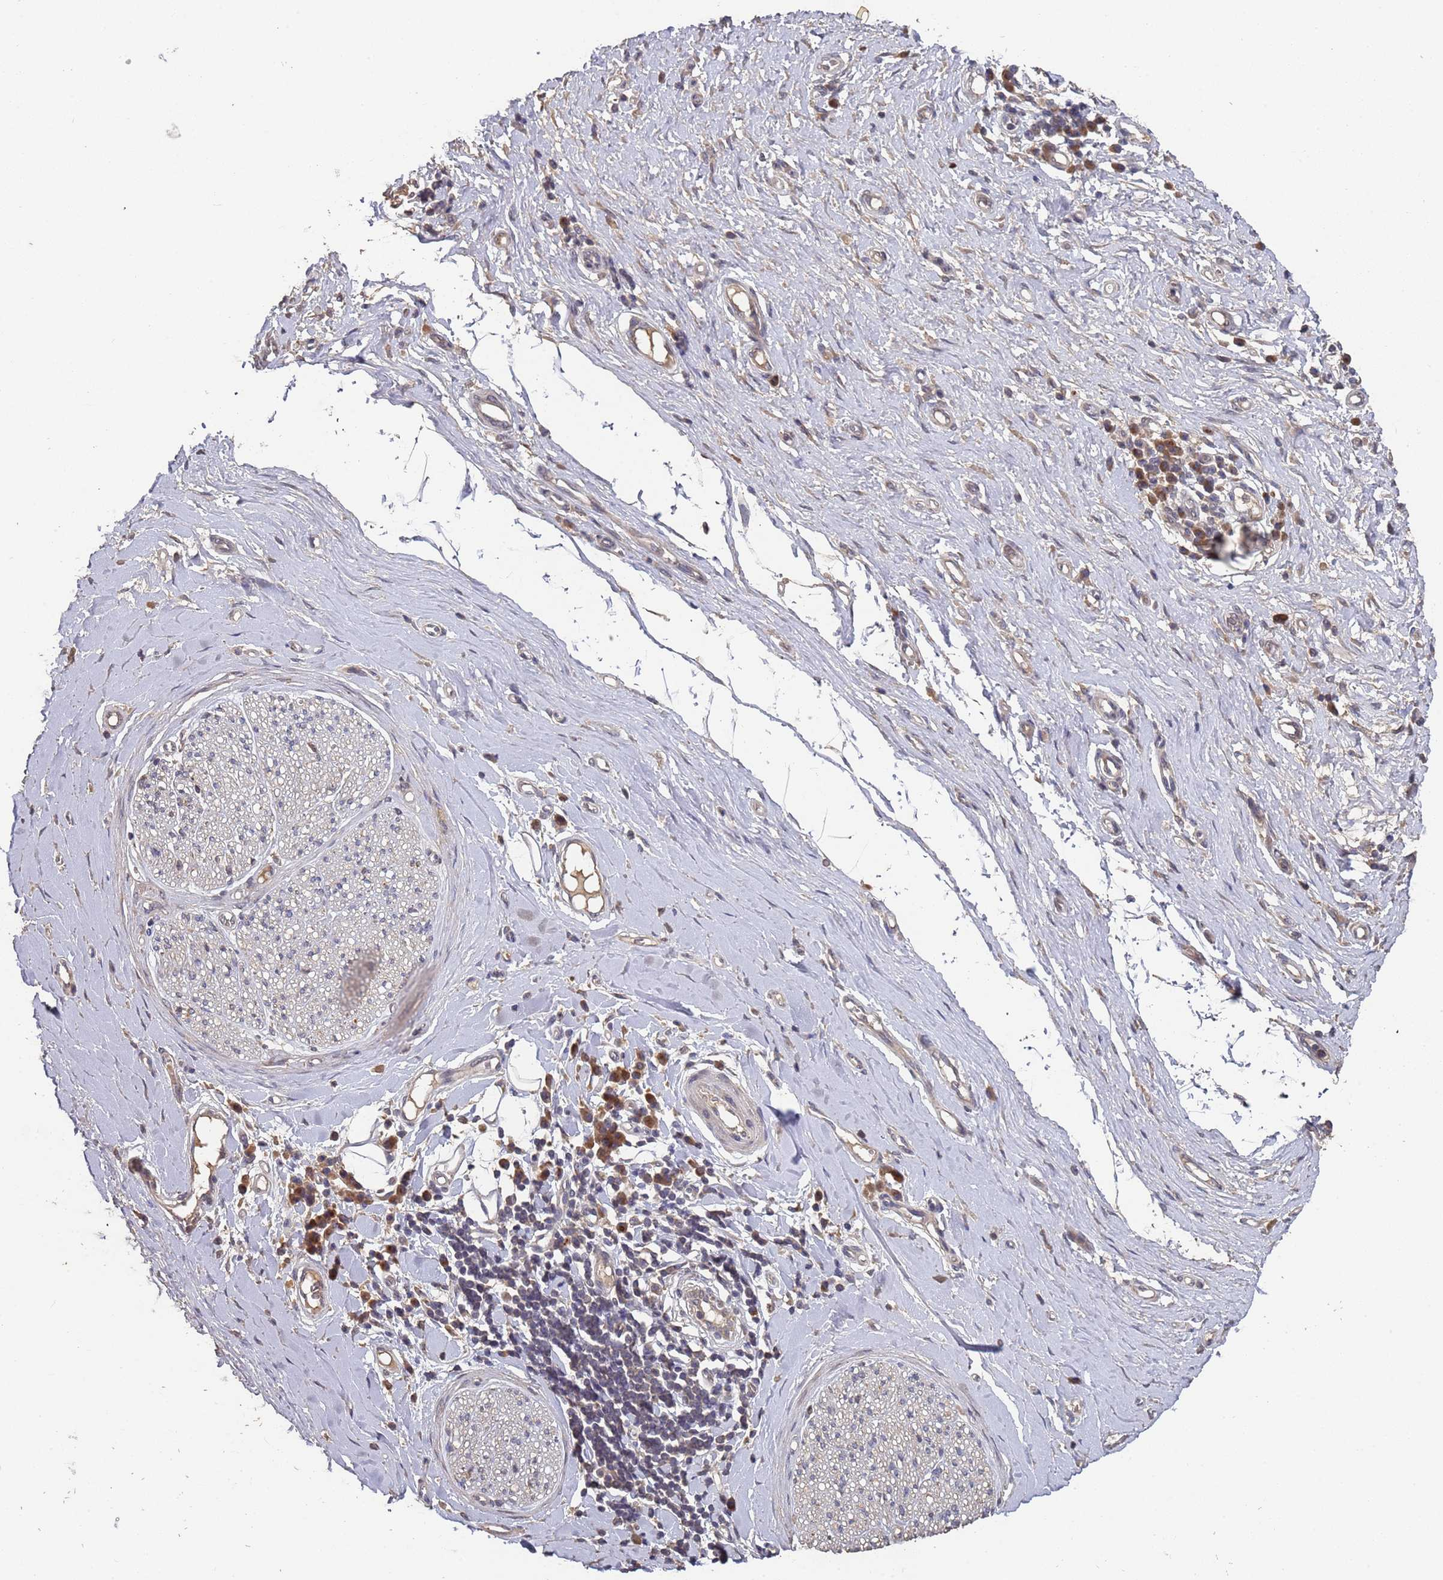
{"staining": {"intensity": "weak", "quantity": ">75%", "location": "cytoplasmic/membranous"}, "tissue": "adipose tissue", "cell_type": "Adipocytes", "image_type": "normal", "snomed": [{"axis": "morphology", "description": "Normal tissue, NOS"}, {"axis": "morphology", "description": "Adenocarcinoma, NOS"}, {"axis": "topography", "description": "Esophagus"}, {"axis": "topography", "description": "Stomach, upper"}, {"axis": "topography", "description": "Peripheral nerve tissue"}], "caption": "Protein expression analysis of benign human adipose tissue reveals weak cytoplasmic/membranous positivity in about >75% of adipocytes.", "gene": "FRAT1", "patient": {"sex": "male", "age": 62}}